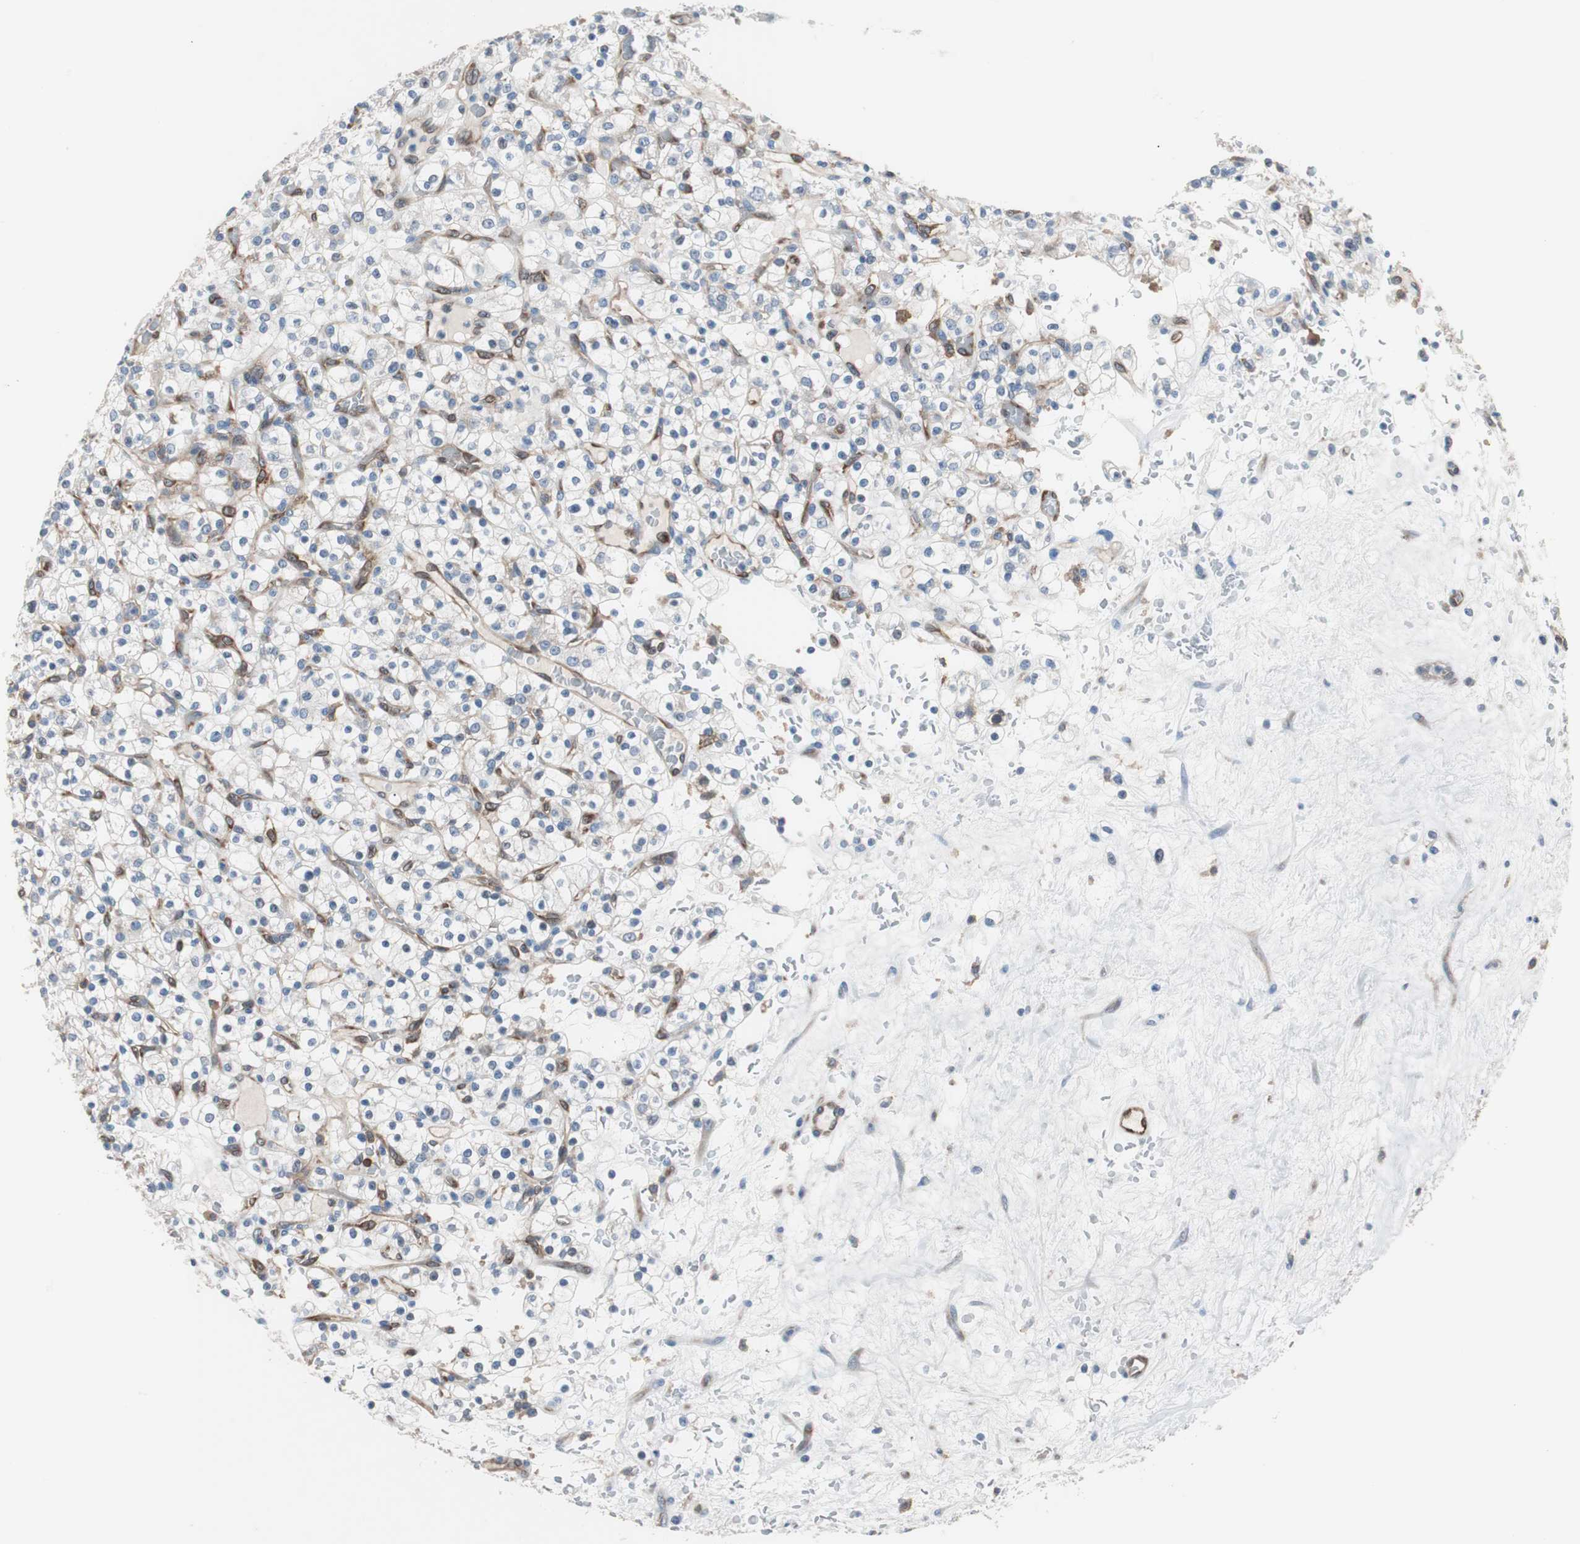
{"staining": {"intensity": "negative", "quantity": "none", "location": "none"}, "tissue": "renal cancer", "cell_type": "Tumor cells", "image_type": "cancer", "snomed": [{"axis": "morphology", "description": "Normal tissue, NOS"}, {"axis": "morphology", "description": "Adenocarcinoma, NOS"}, {"axis": "topography", "description": "Kidney"}], "caption": "A high-resolution image shows immunohistochemistry (IHC) staining of adenocarcinoma (renal), which exhibits no significant positivity in tumor cells.", "gene": "SWAP70", "patient": {"sex": "female", "age": 72}}